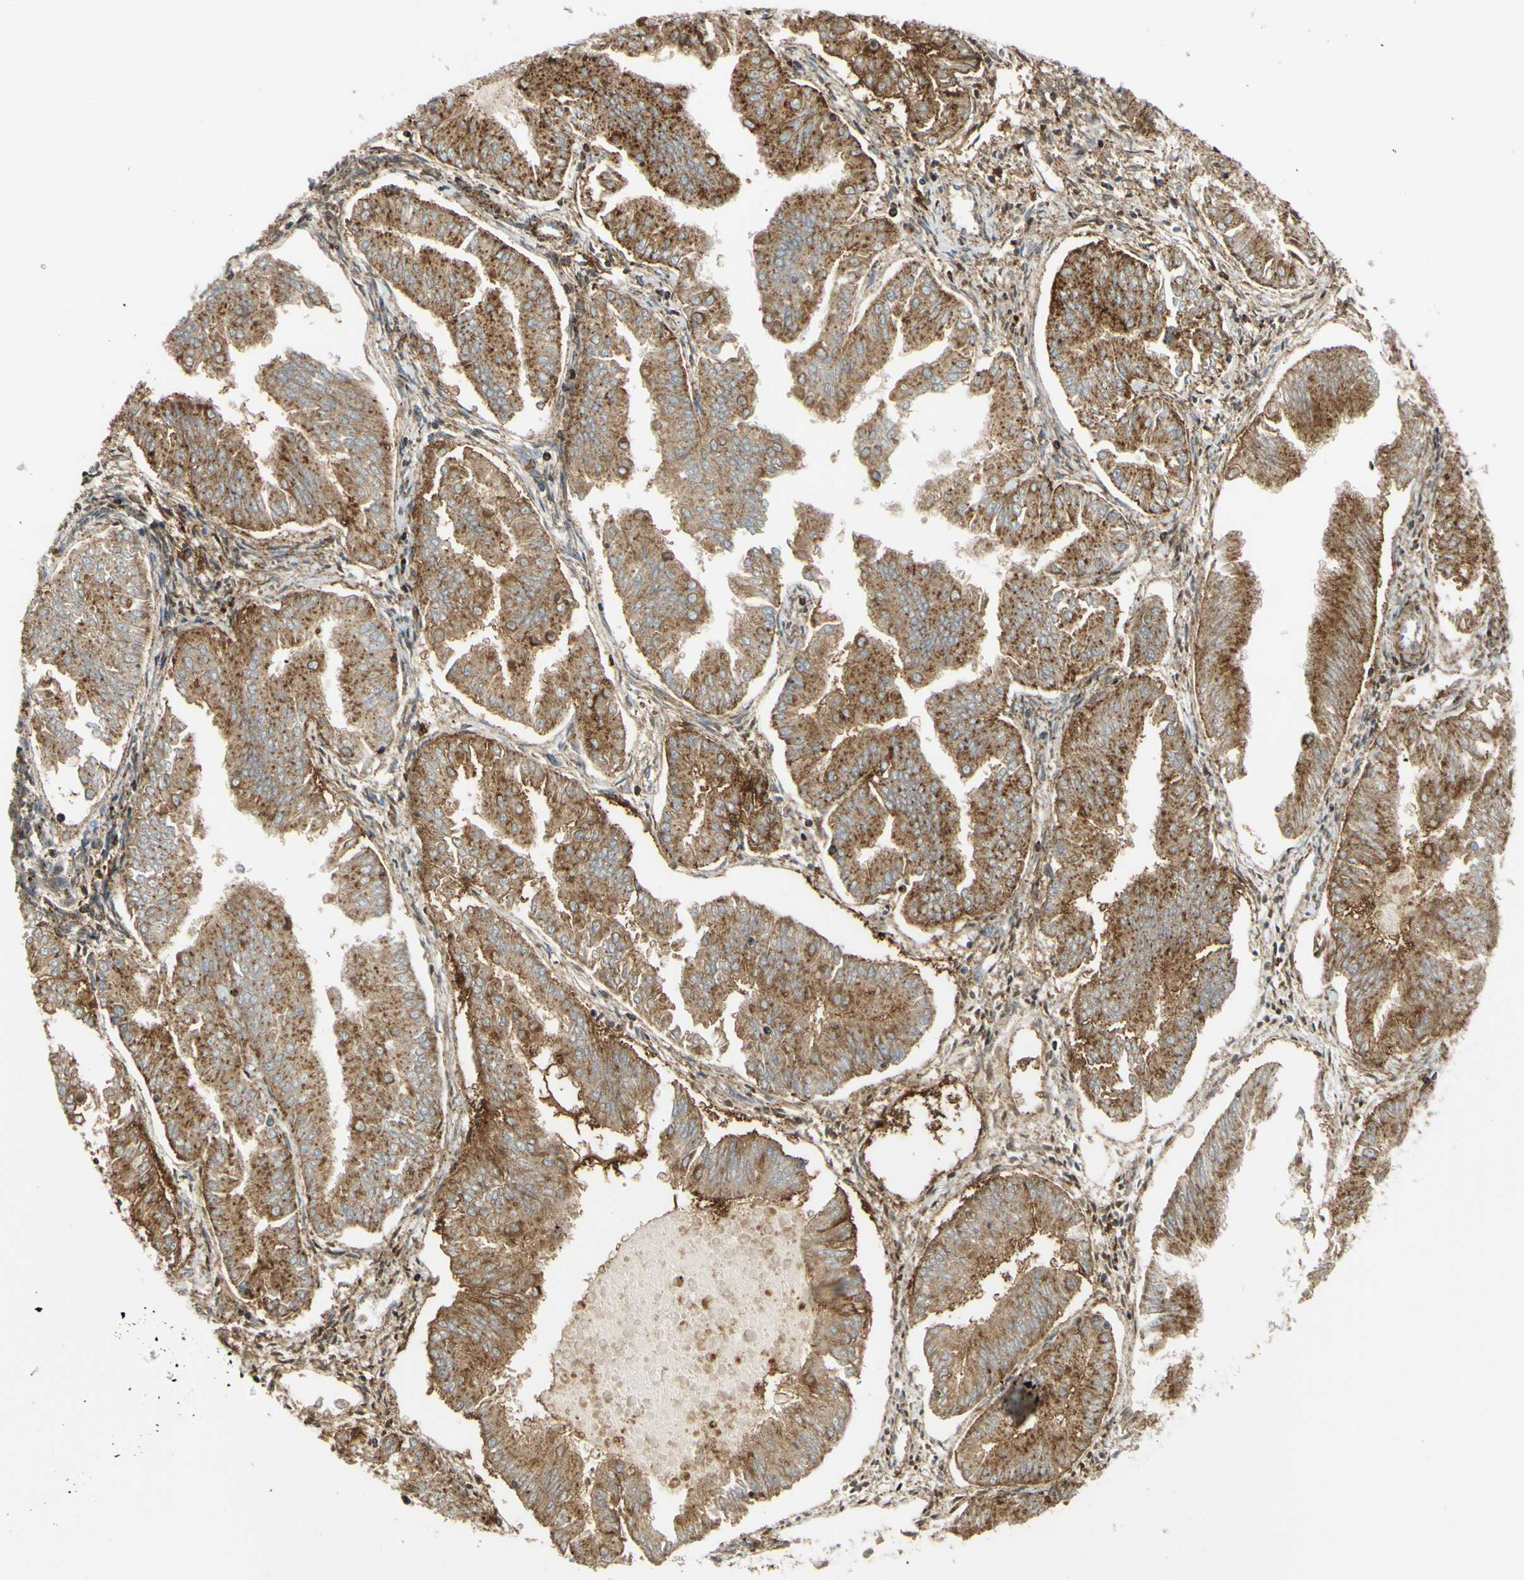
{"staining": {"intensity": "moderate", "quantity": ">75%", "location": "cytoplasmic/membranous"}, "tissue": "endometrial cancer", "cell_type": "Tumor cells", "image_type": "cancer", "snomed": [{"axis": "morphology", "description": "Adenocarcinoma, NOS"}, {"axis": "topography", "description": "Endometrium"}], "caption": "This is a photomicrograph of immunohistochemistry staining of endometrial cancer (adenocarcinoma), which shows moderate expression in the cytoplasmic/membranous of tumor cells.", "gene": "POR", "patient": {"sex": "female", "age": 53}}